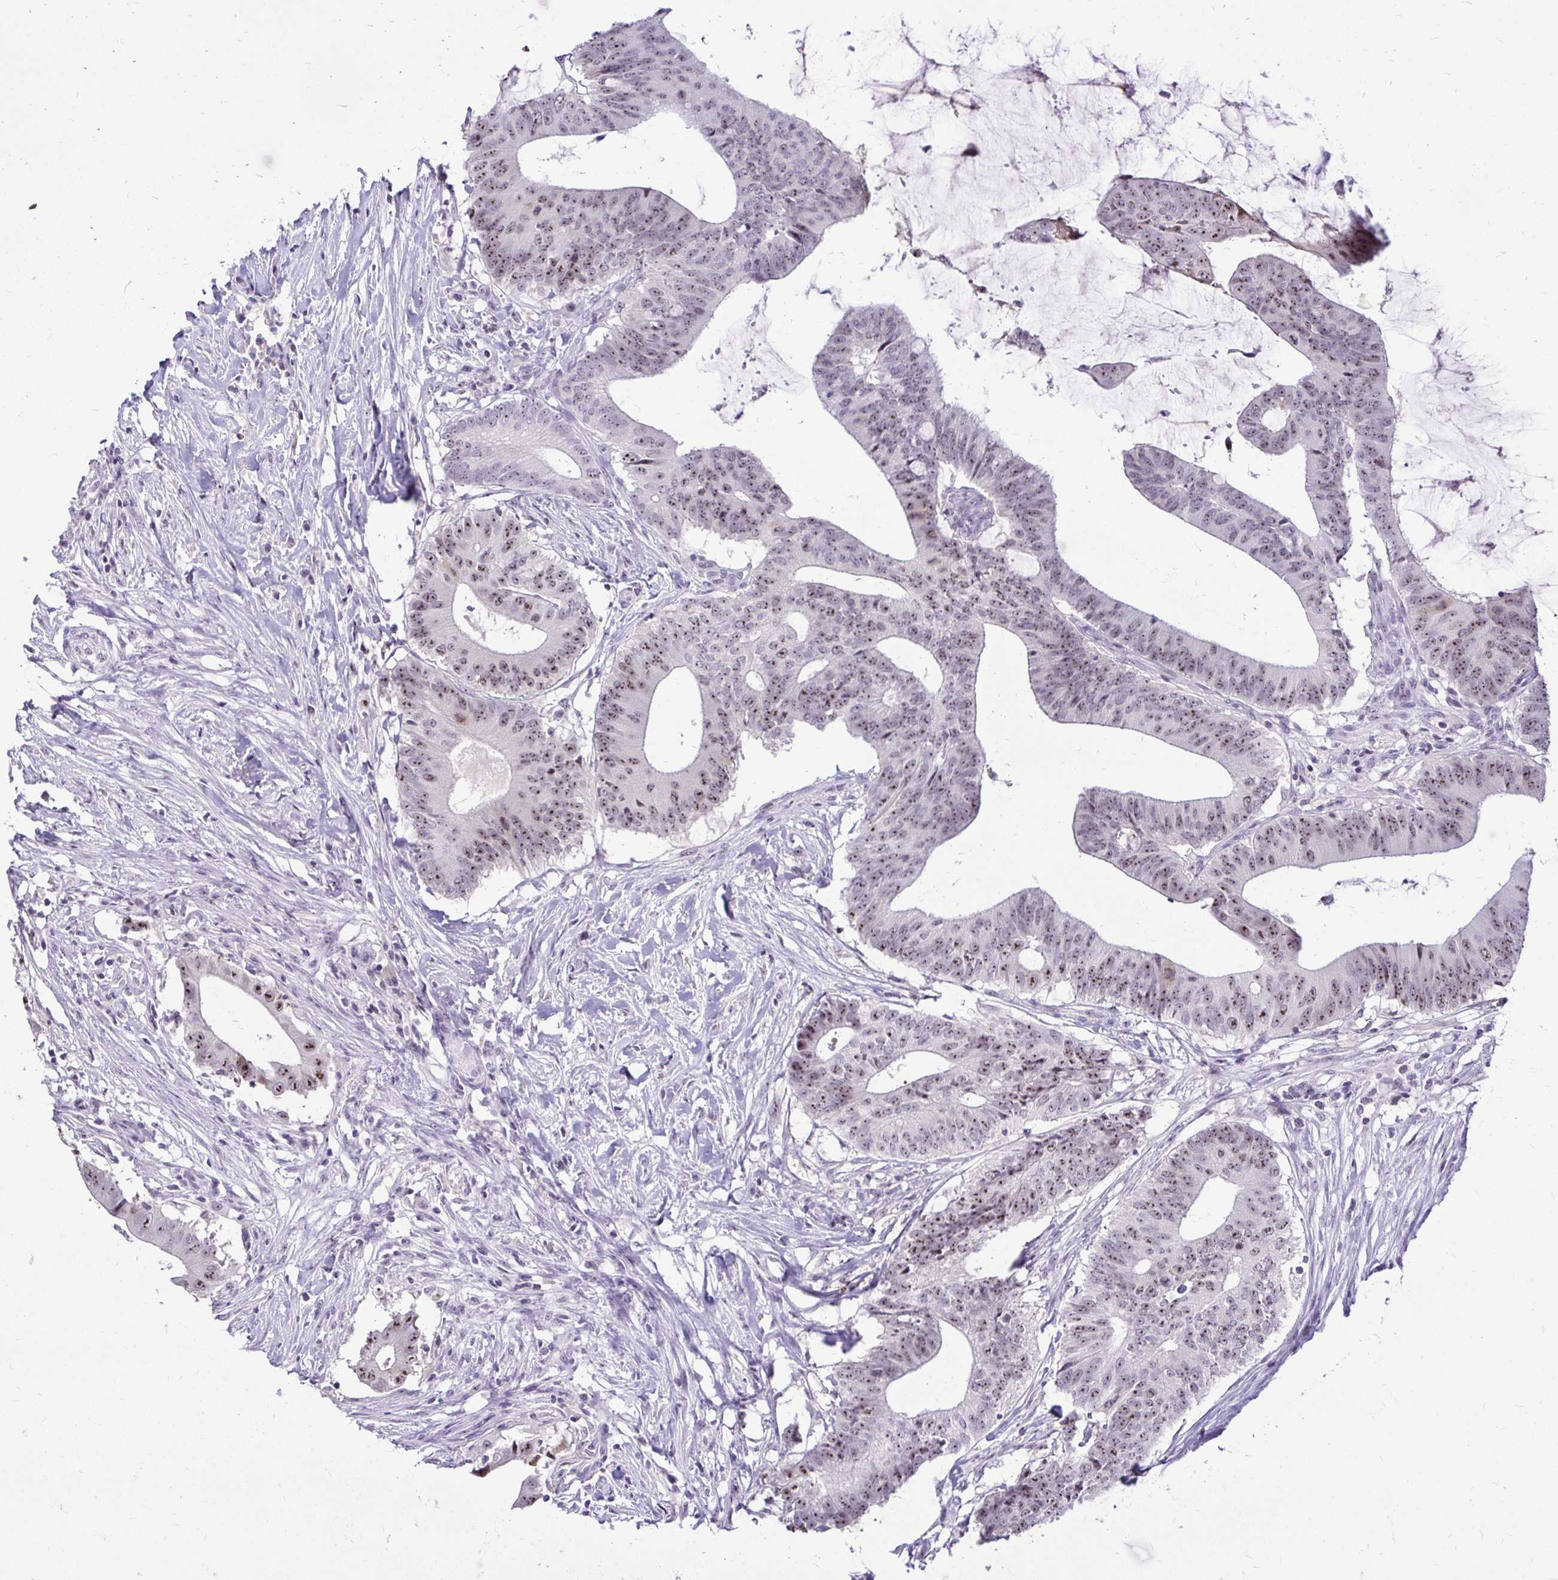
{"staining": {"intensity": "moderate", "quantity": "25%-75%", "location": "nuclear"}, "tissue": "colorectal cancer", "cell_type": "Tumor cells", "image_type": "cancer", "snomed": [{"axis": "morphology", "description": "Adenocarcinoma, NOS"}, {"axis": "topography", "description": "Colon"}], "caption": "A medium amount of moderate nuclear staining is present in about 25%-75% of tumor cells in adenocarcinoma (colorectal) tissue.", "gene": "NIFK", "patient": {"sex": "female", "age": 43}}